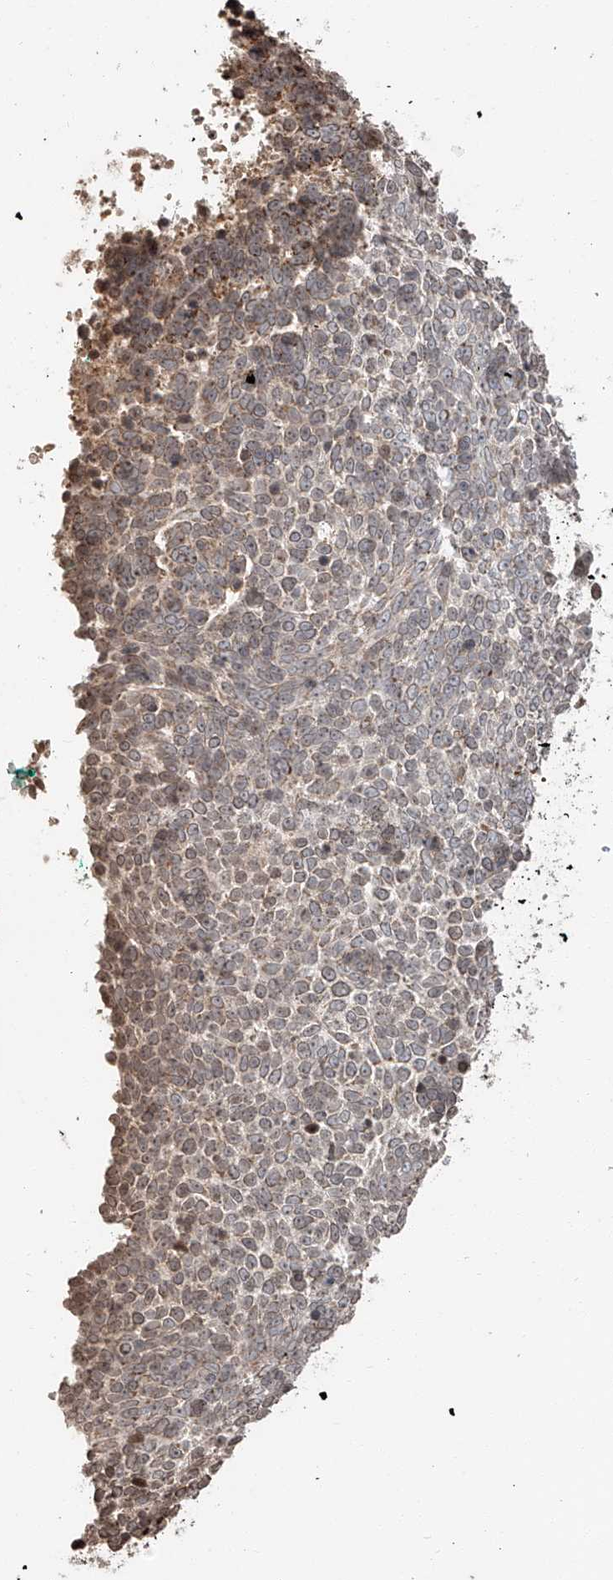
{"staining": {"intensity": "weak", "quantity": "25%-75%", "location": "cytoplasmic/membranous"}, "tissue": "skin cancer", "cell_type": "Tumor cells", "image_type": "cancer", "snomed": [{"axis": "morphology", "description": "Basal cell carcinoma"}, {"axis": "topography", "description": "Skin"}], "caption": "Protein expression analysis of human skin basal cell carcinoma reveals weak cytoplasmic/membranous staining in approximately 25%-75% of tumor cells.", "gene": "ARHGAP33", "patient": {"sex": "female", "age": 81}}